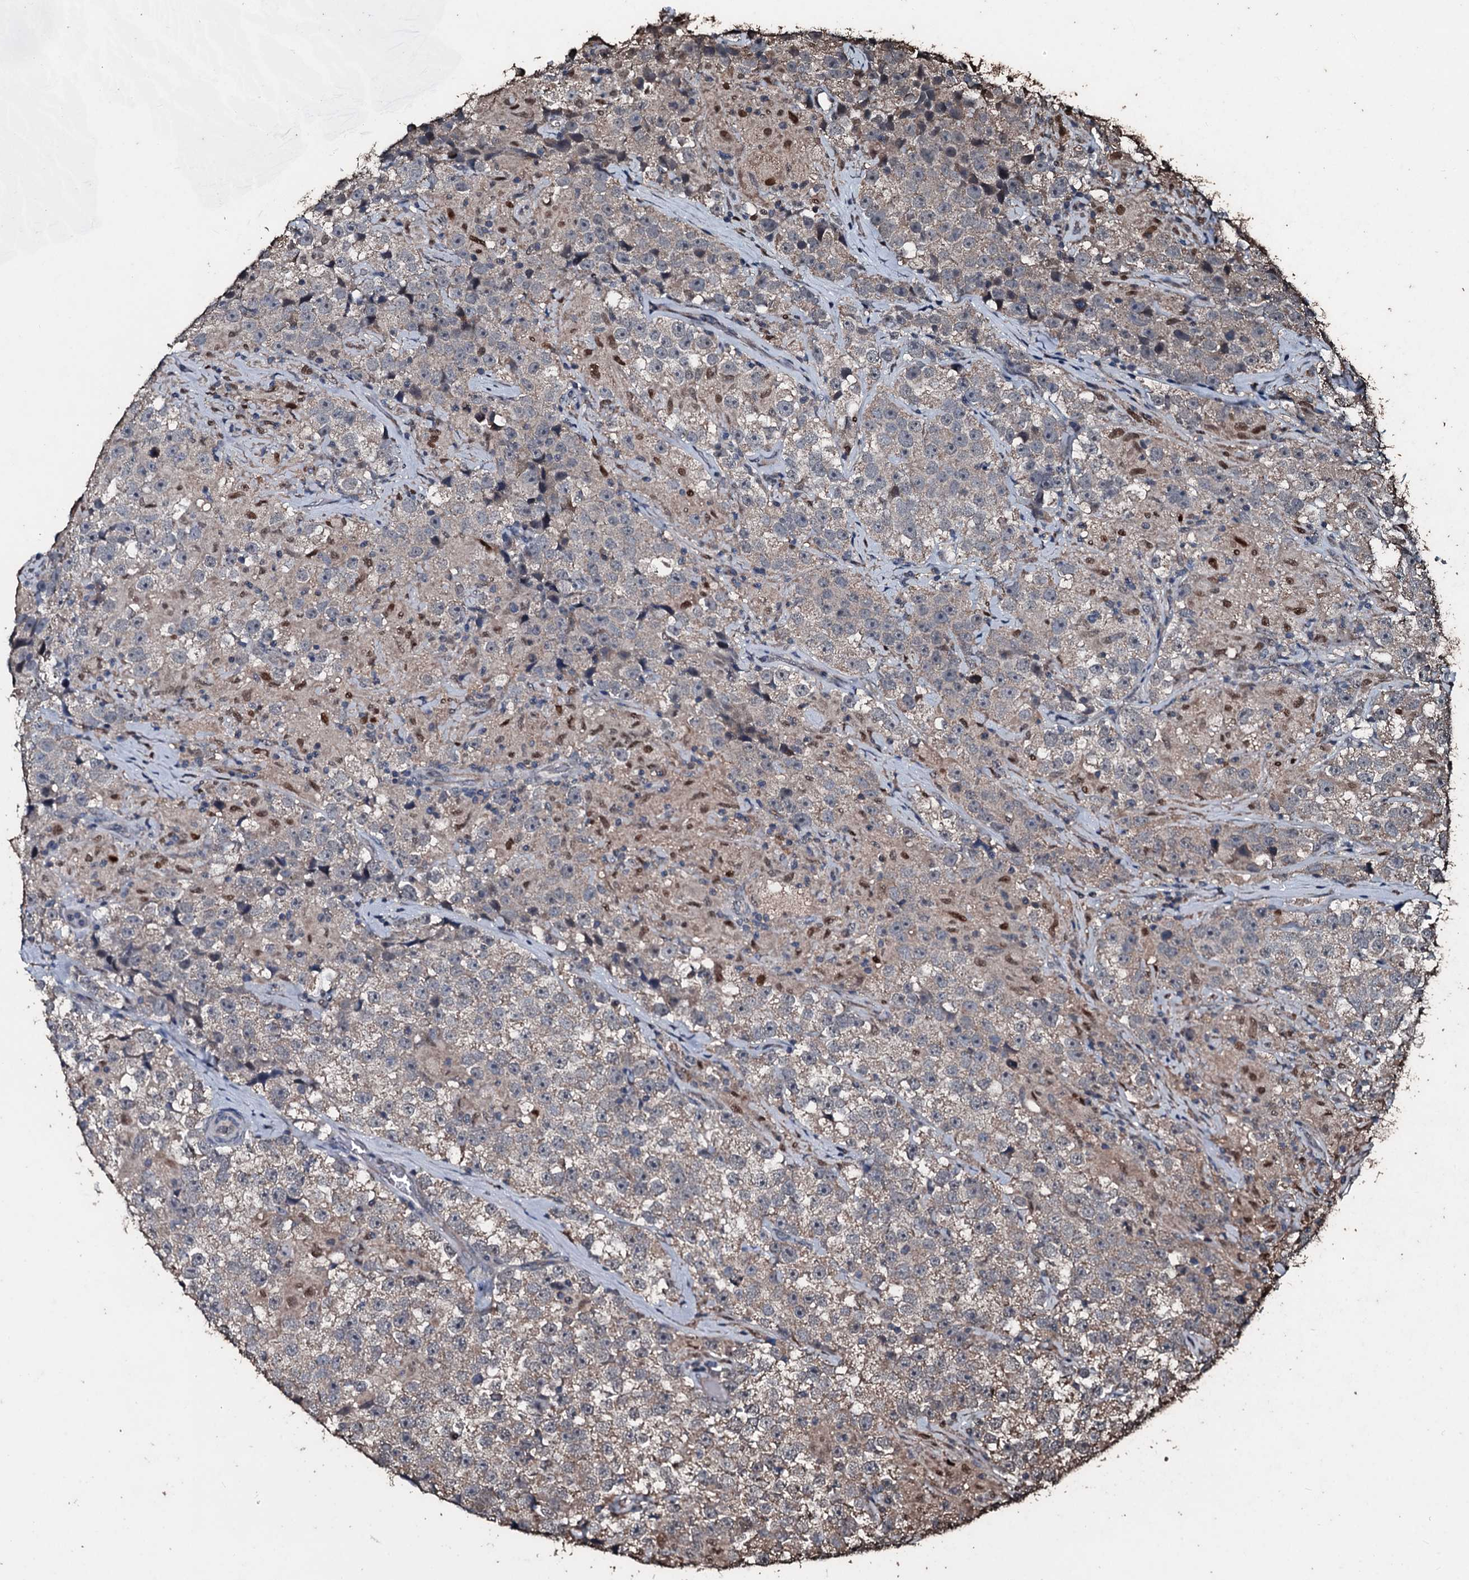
{"staining": {"intensity": "negative", "quantity": "none", "location": "none"}, "tissue": "testis cancer", "cell_type": "Tumor cells", "image_type": "cancer", "snomed": [{"axis": "morphology", "description": "Seminoma, NOS"}, {"axis": "topography", "description": "Testis"}], "caption": "Protein analysis of testis cancer demonstrates no significant expression in tumor cells. (DAB immunohistochemistry (IHC), high magnification).", "gene": "FAAP24", "patient": {"sex": "male", "age": 46}}